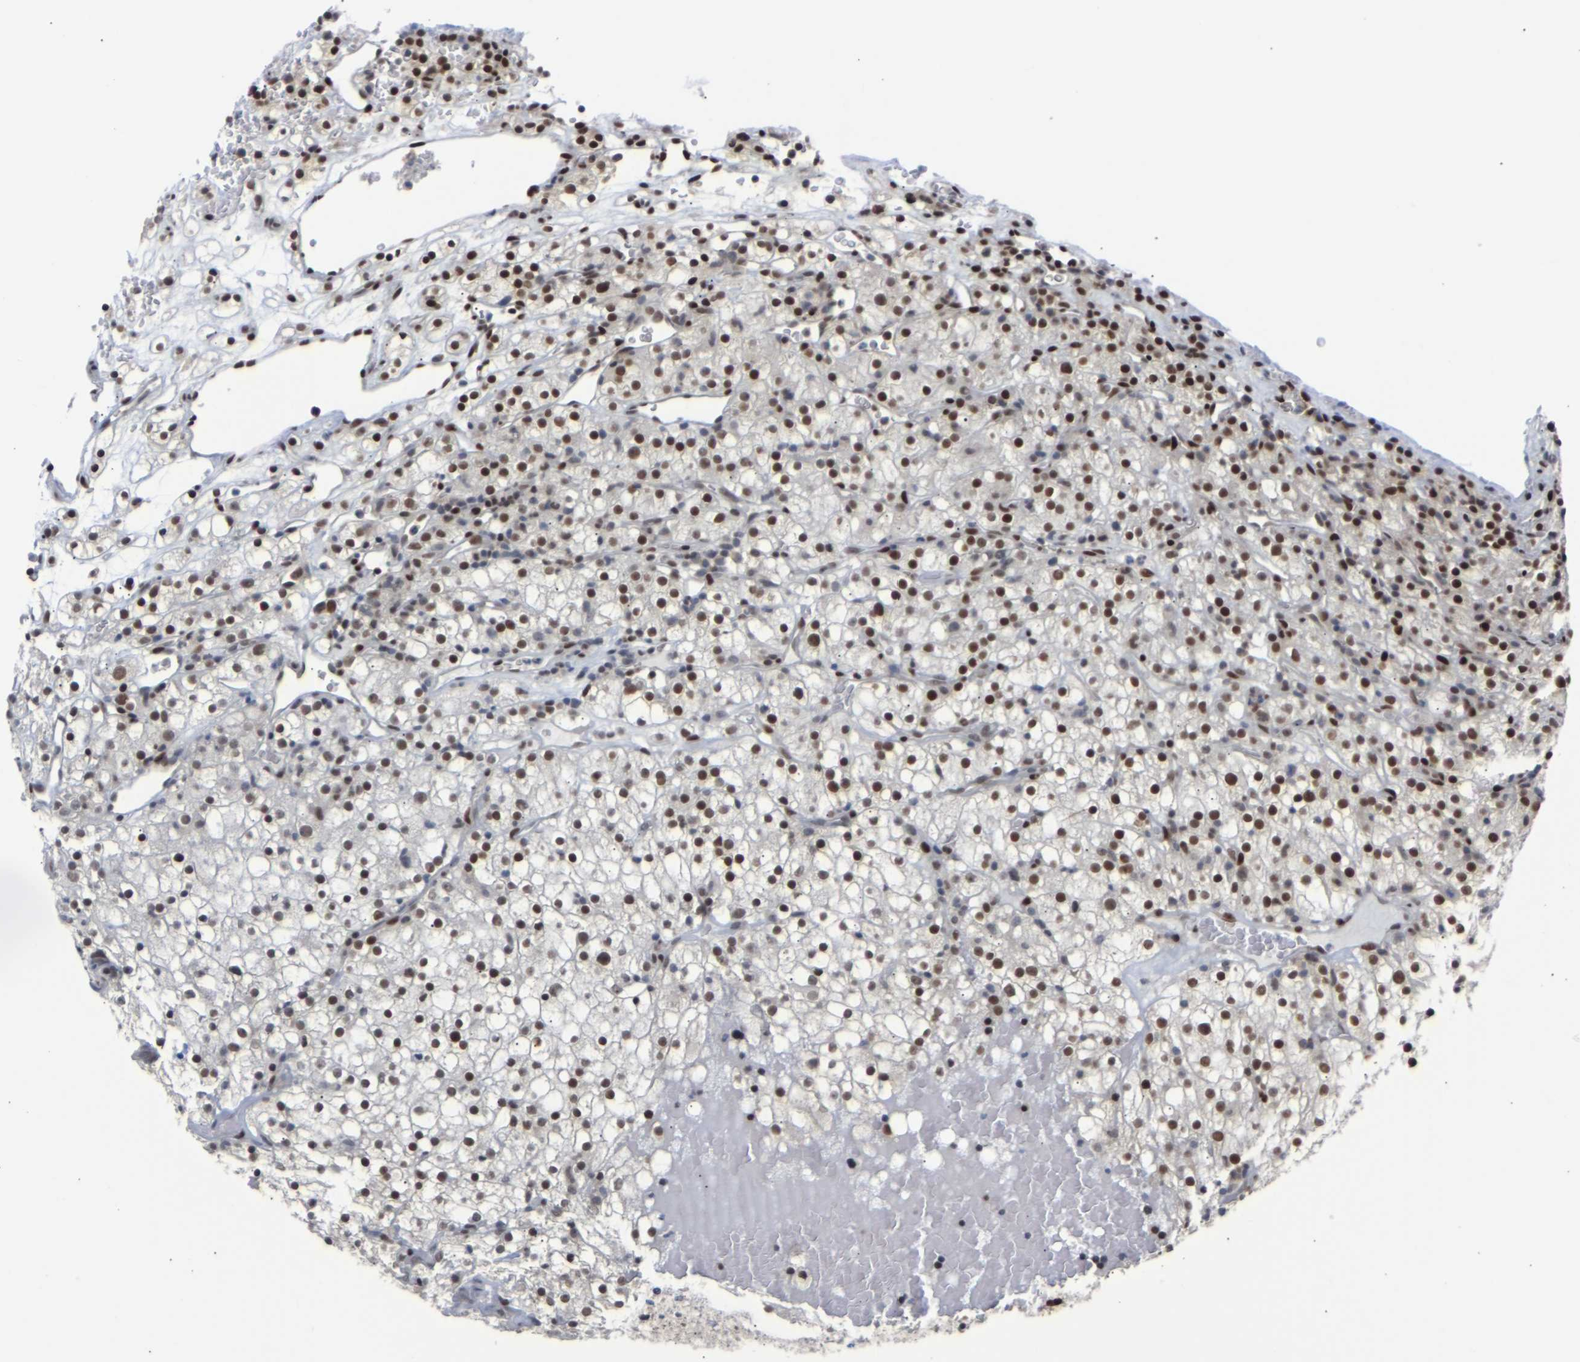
{"staining": {"intensity": "strong", "quantity": ">75%", "location": "nuclear"}, "tissue": "renal cancer", "cell_type": "Tumor cells", "image_type": "cancer", "snomed": [{"axis": "morphology", "description": "Normal tissue, NOS"}, {"axis": "morphology", "description": "Adenocarcinoma, NOS"}, {"axis": "topography", "description": "Kidney"}], "caption": "Immunohistochemical staining of human renal cancer reveals strong nuclear protein expression in about >75% of tumor cells. Immunohistochemistry (ihc) stains the protein in brown and the nuclei are stained blue.", "gene": "SSBP2", "patient": {"sex": "female", "age": 72}}